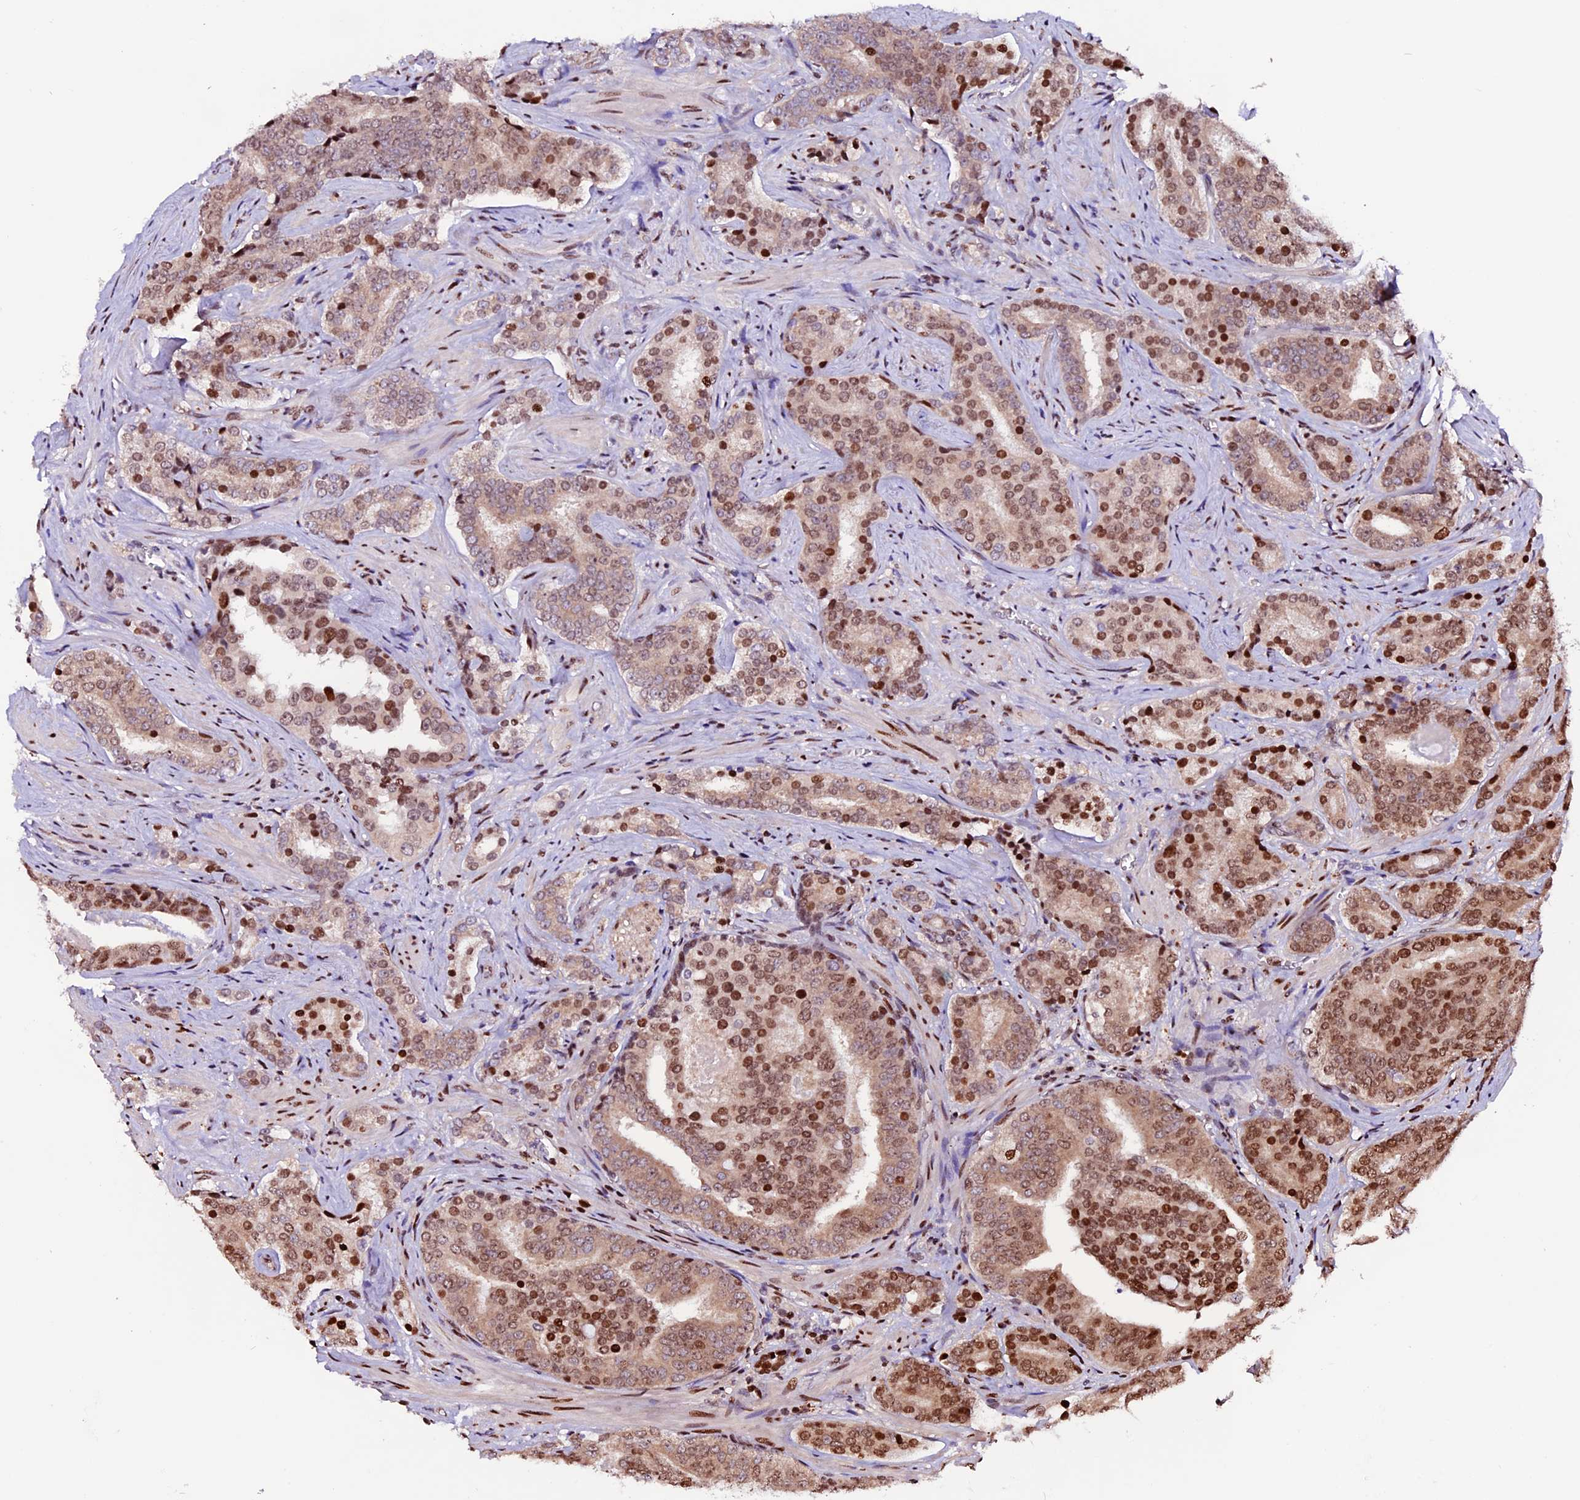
{"staining": {"intensity": "moderate", "quantity": "25%-75%", "location": "nuclear"}, "tissue": "prostate cancer", "cell_type": "Tumor cells", "image_type": "cancer", "snomed": [{"axis": "morphology", "description": "Adenocarcinoma, High grade"}, {"axis": "topography", "description": "Prostate"}], "caption": "About 25%-75% of tumor cells in human adenocarcinoma (high-grade) (prostate) show moderate nuclear protein staining as visualized by brown immunohistochemical staining.", "gene": "RINL", "patient": {"sex": "male", "age": 55}}